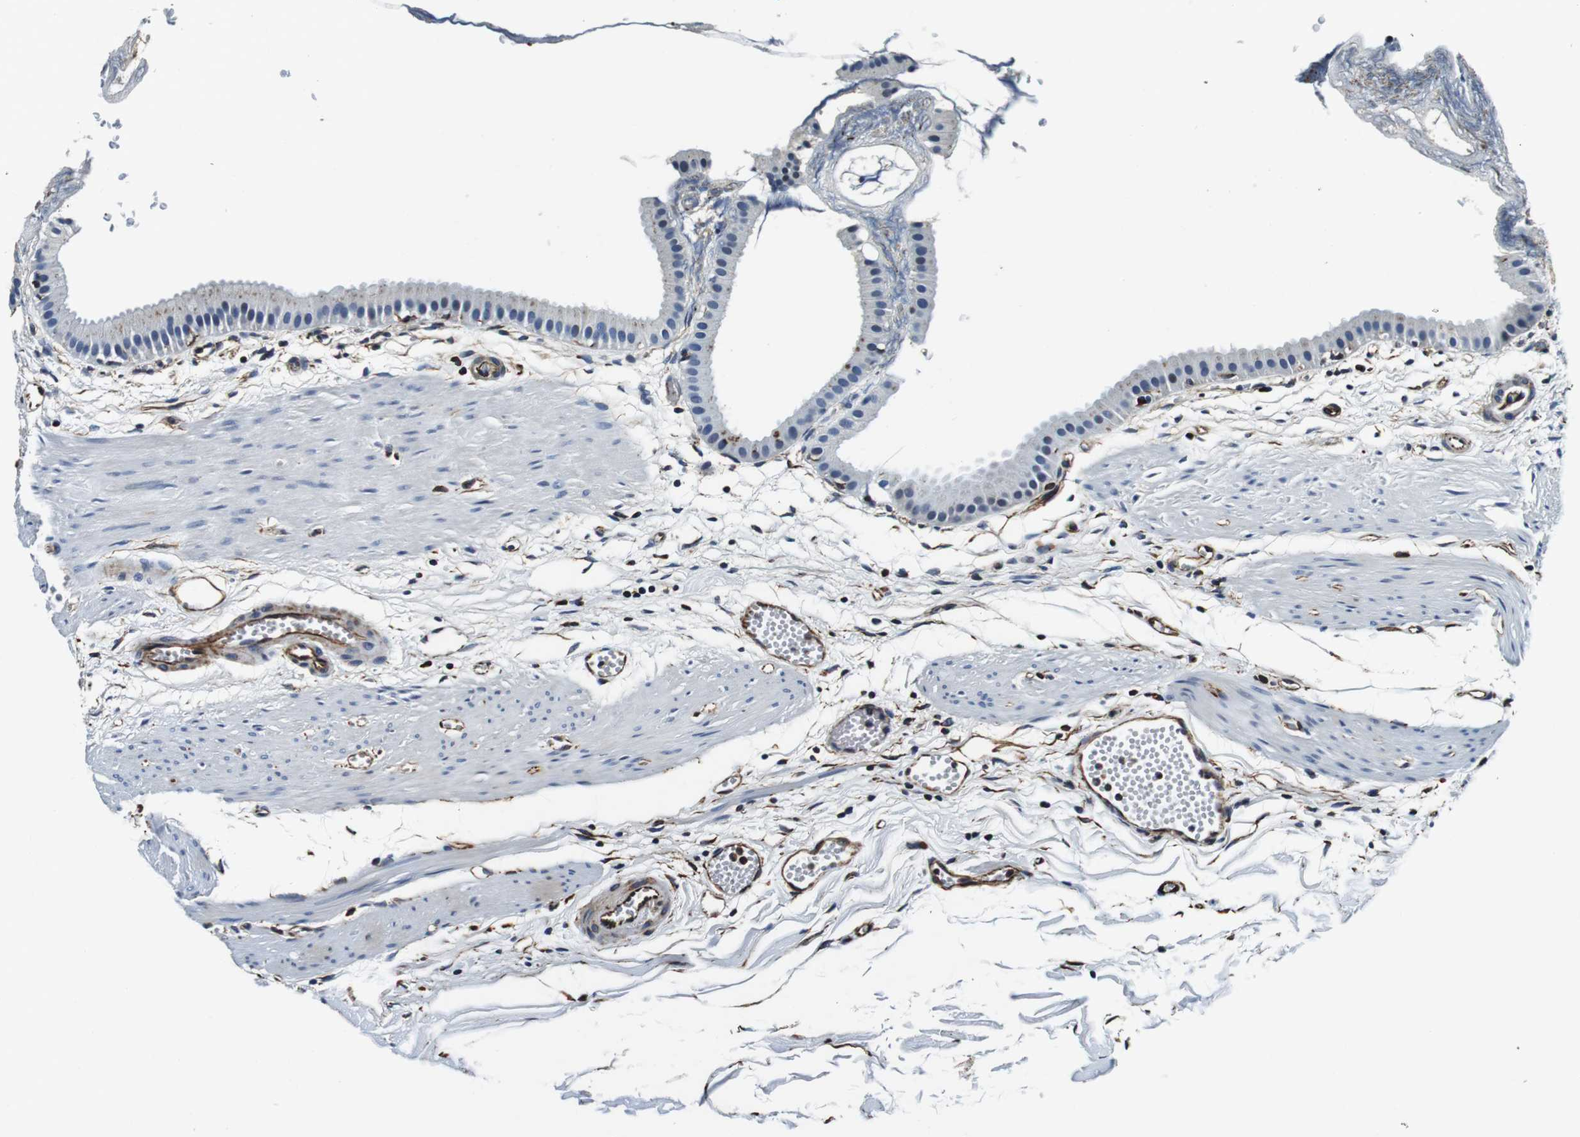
{"staining": {"intensity": "negative", "quantity": "none", "location": "none"}, "tissue": "gallbladder", "cell_type": "Glandular cells", "image_type": "normal", "snomed": [{"axis": "morphology", "description": "Normal tissue, NOS"}, {"axis": "topography", "description": "Gallbladder"}], "caption": "Immunohistochemistry of unremarkable human gallbladder reveals no positivity in glandular cells.", "gene": "GJE1", "patient": {"sex": "female", "age": 64}}